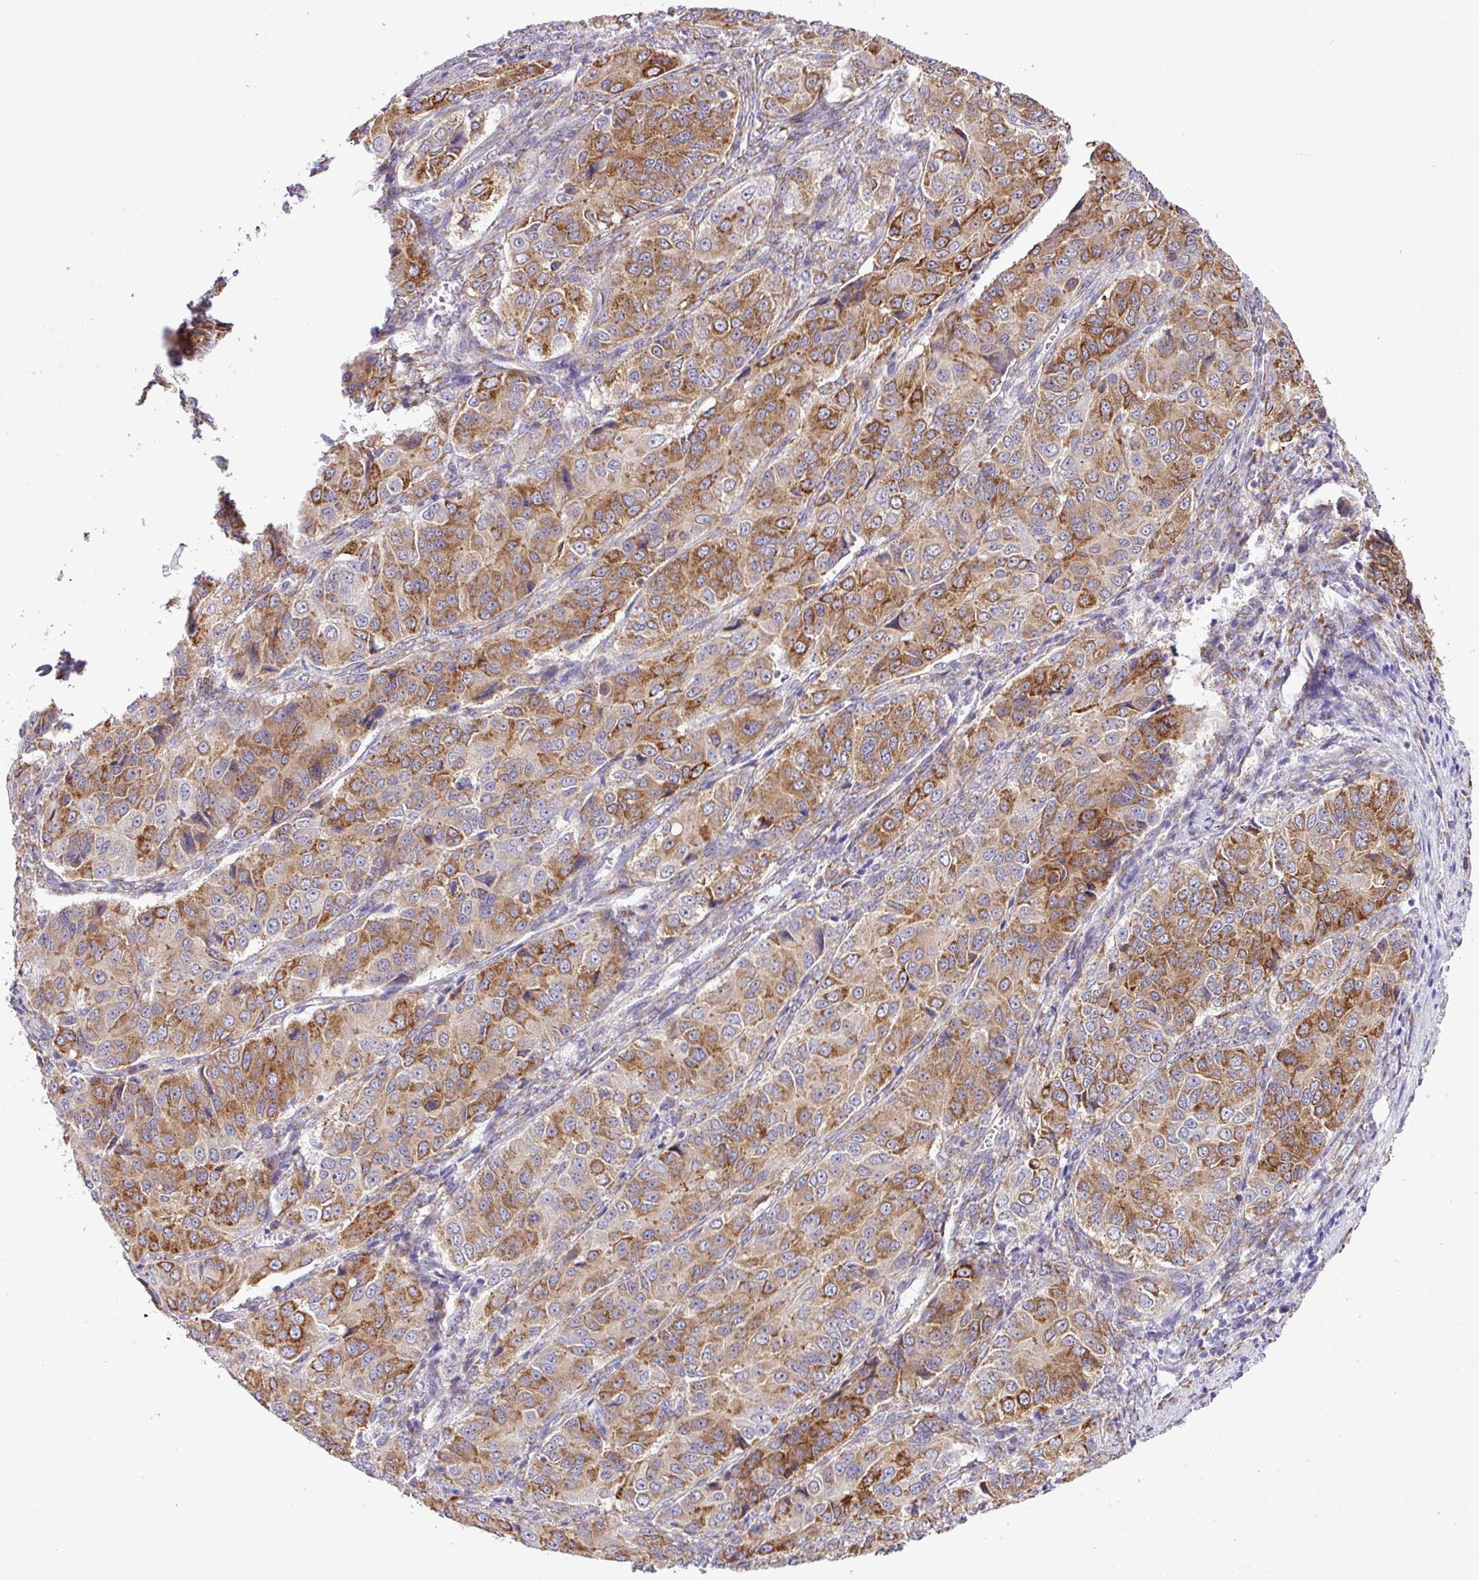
{"staining": {"intensity": "moderate", "quantity": ">75%", "location": "cytoplasmic/membranous"}, "tissue": "ovarian cancer", "cell_type": "Tumor cells", "image_type": "cancer", "snomed": [{"axis": "morphology", "description": "Carcinoma, endometroid"}, {"axis": "topography", "description": "Ovary"}], "caption": "The micrograph demonstrates a brown stain indicating the presence of a protein in the cytoplasmic/membranous of tumor cells in ovarian cancer (endometroid carcinoma).", "gene": "CFAP97", "patient": {"sex": "female", "age": 51}}